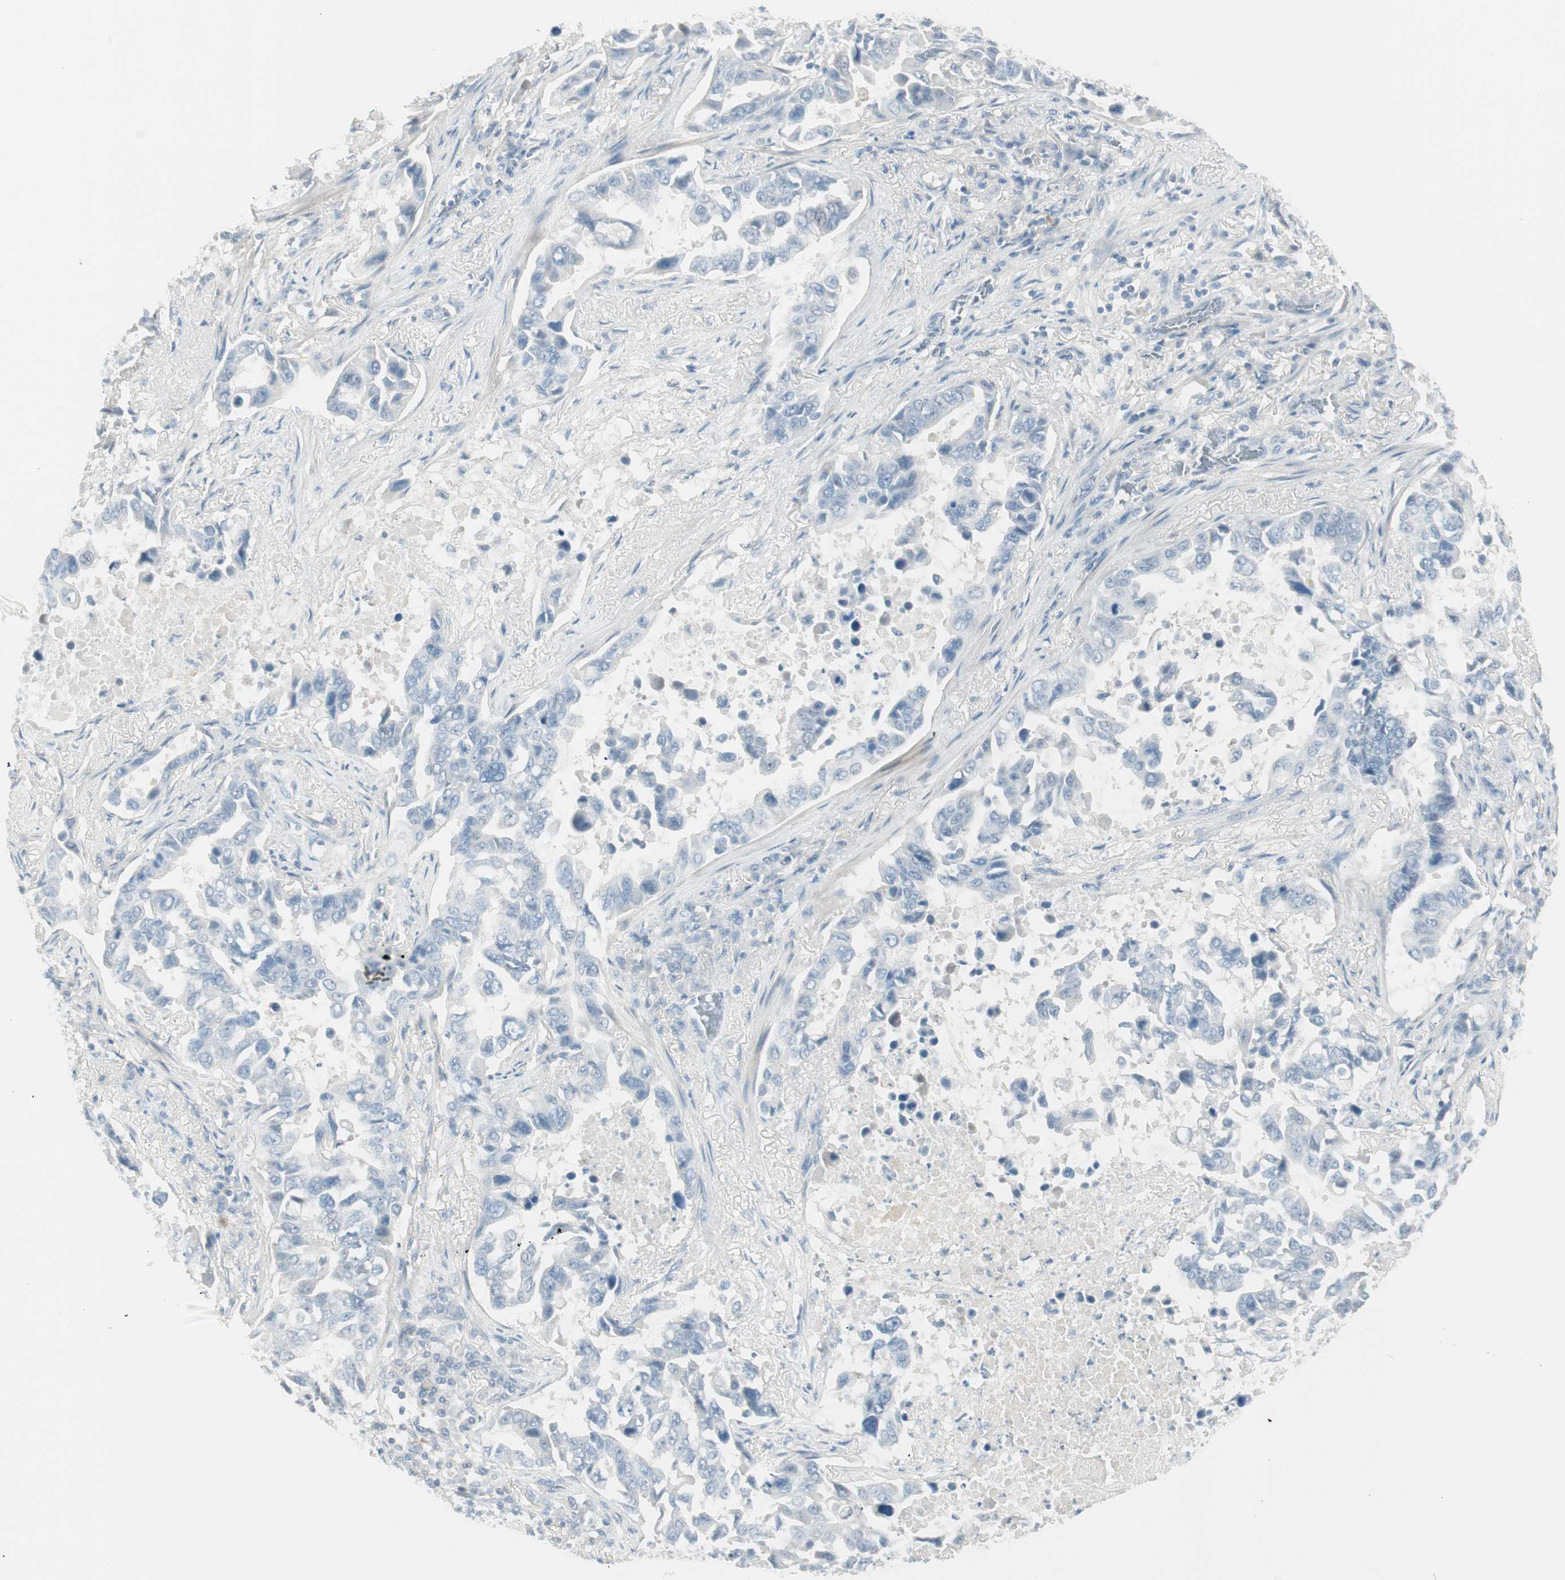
{"staining": {"intensity": "negative", "quantity": "none", "location": "none"}, "tissue": "lung cancer", "cell_type": "Tumor cells", "image_type": "cancer", "snomed": [{"axis": "morphology", "description": "Adenocarcinoma, NOS"}, {"axis": "topography", "description": "Lung"}], "caption": "This is a photomicrograph of IHC staining of lung cancer (adenocarcinoma), which shows no staining in tumor cells.", "gene": "ITLN2", "patient": {"sex": "male", "age": 64}}